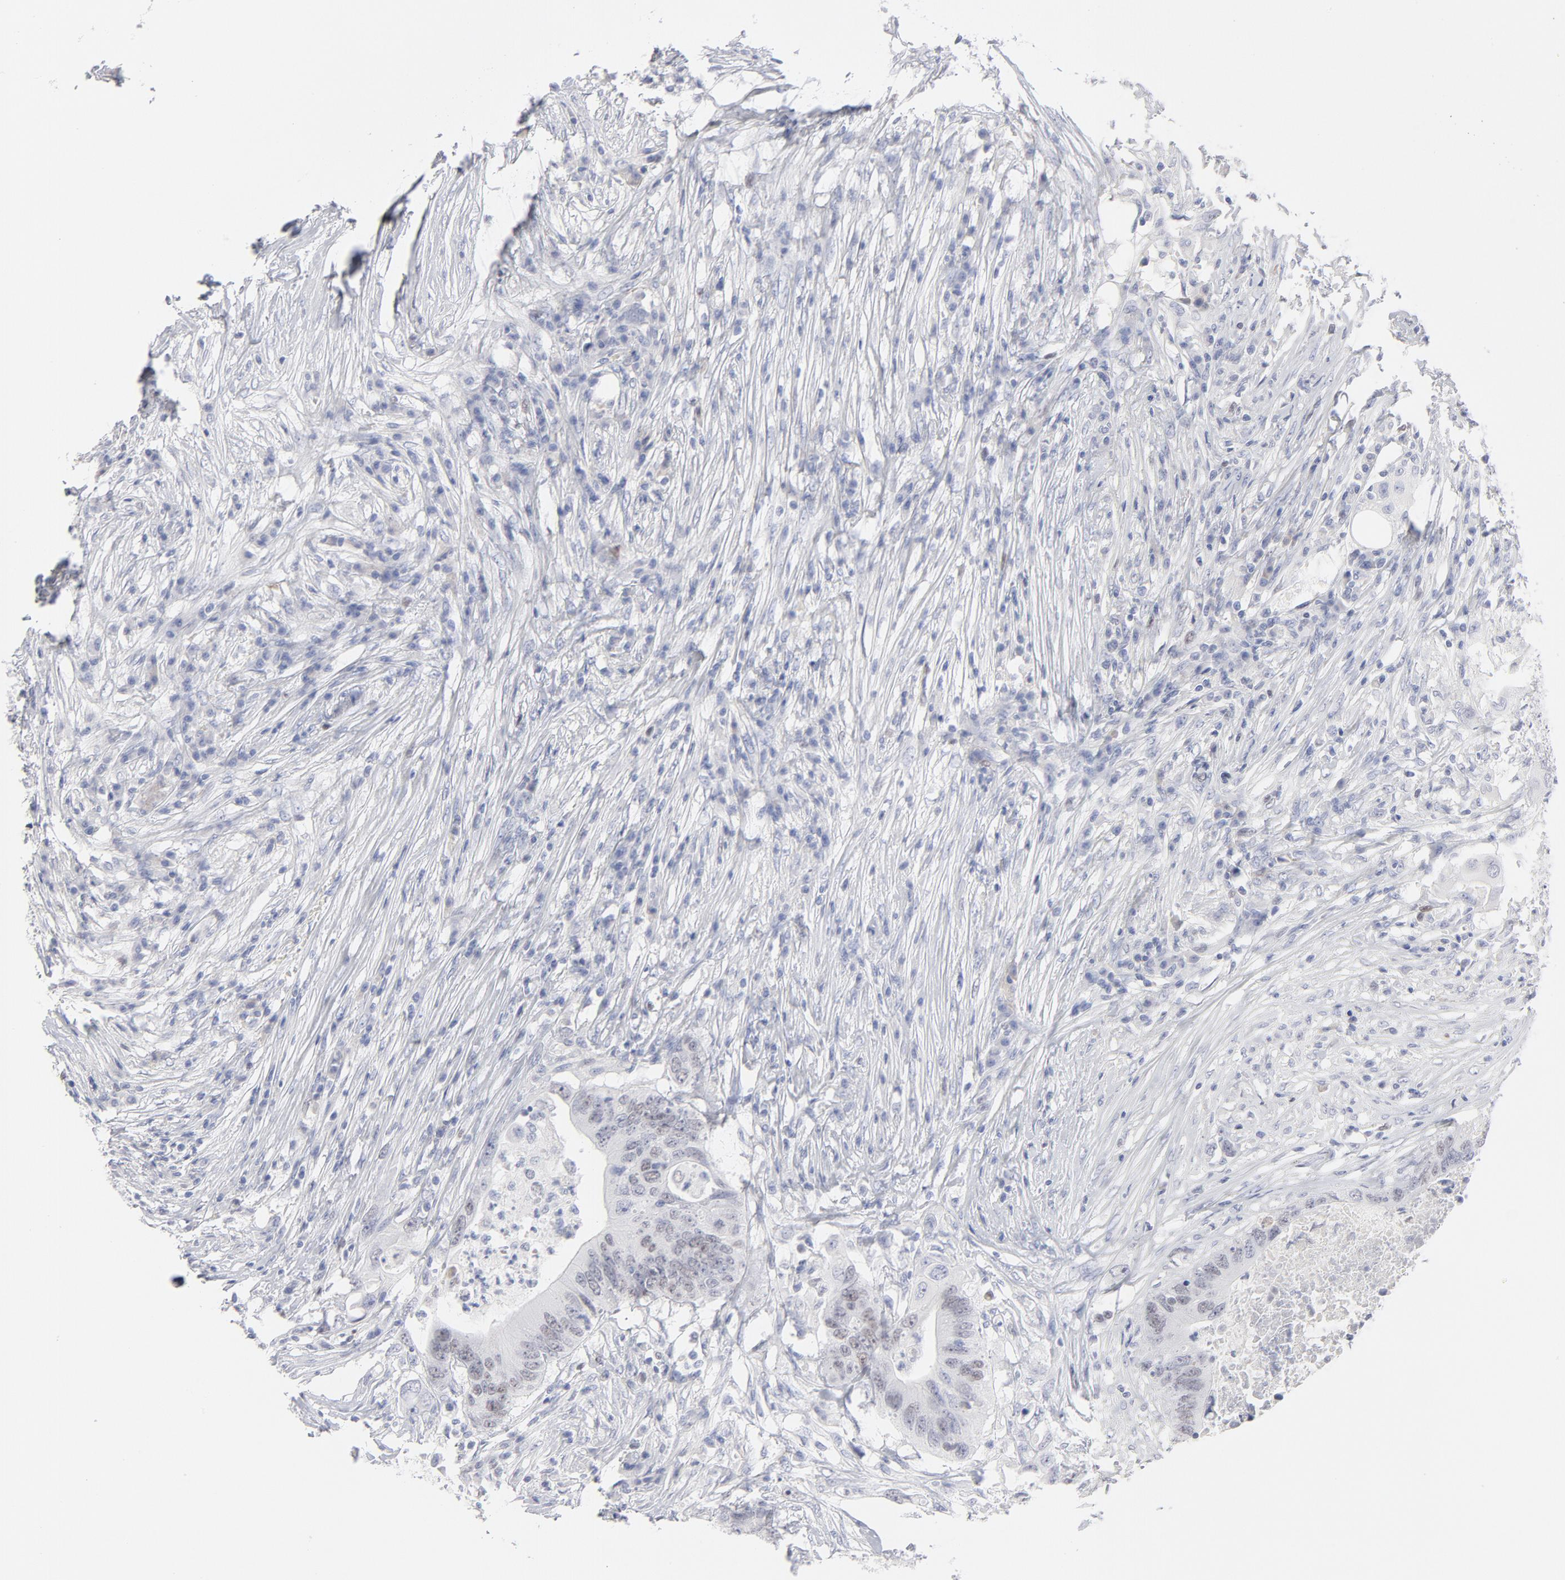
{"staining": {"intensity": "weak", "quantity": "<25%", "location": "nuclear"}, "tissue": "colorectal cancer", "cell_type": "Tumor cells", "image_type": "cancer", "snomed": [{"axis": "morphology", "description": "Adenocarcinoma, NOS"}, {"axis": "topography", "description": "Colon"}], "caption": "Immunohistochemistry (IHC) micrograph of colorectal cancer stained for a protein (brown), which shows no positivity in tumor cells.", "gene": "MCM7", "patient": {"sex": "male", "age": 71}}